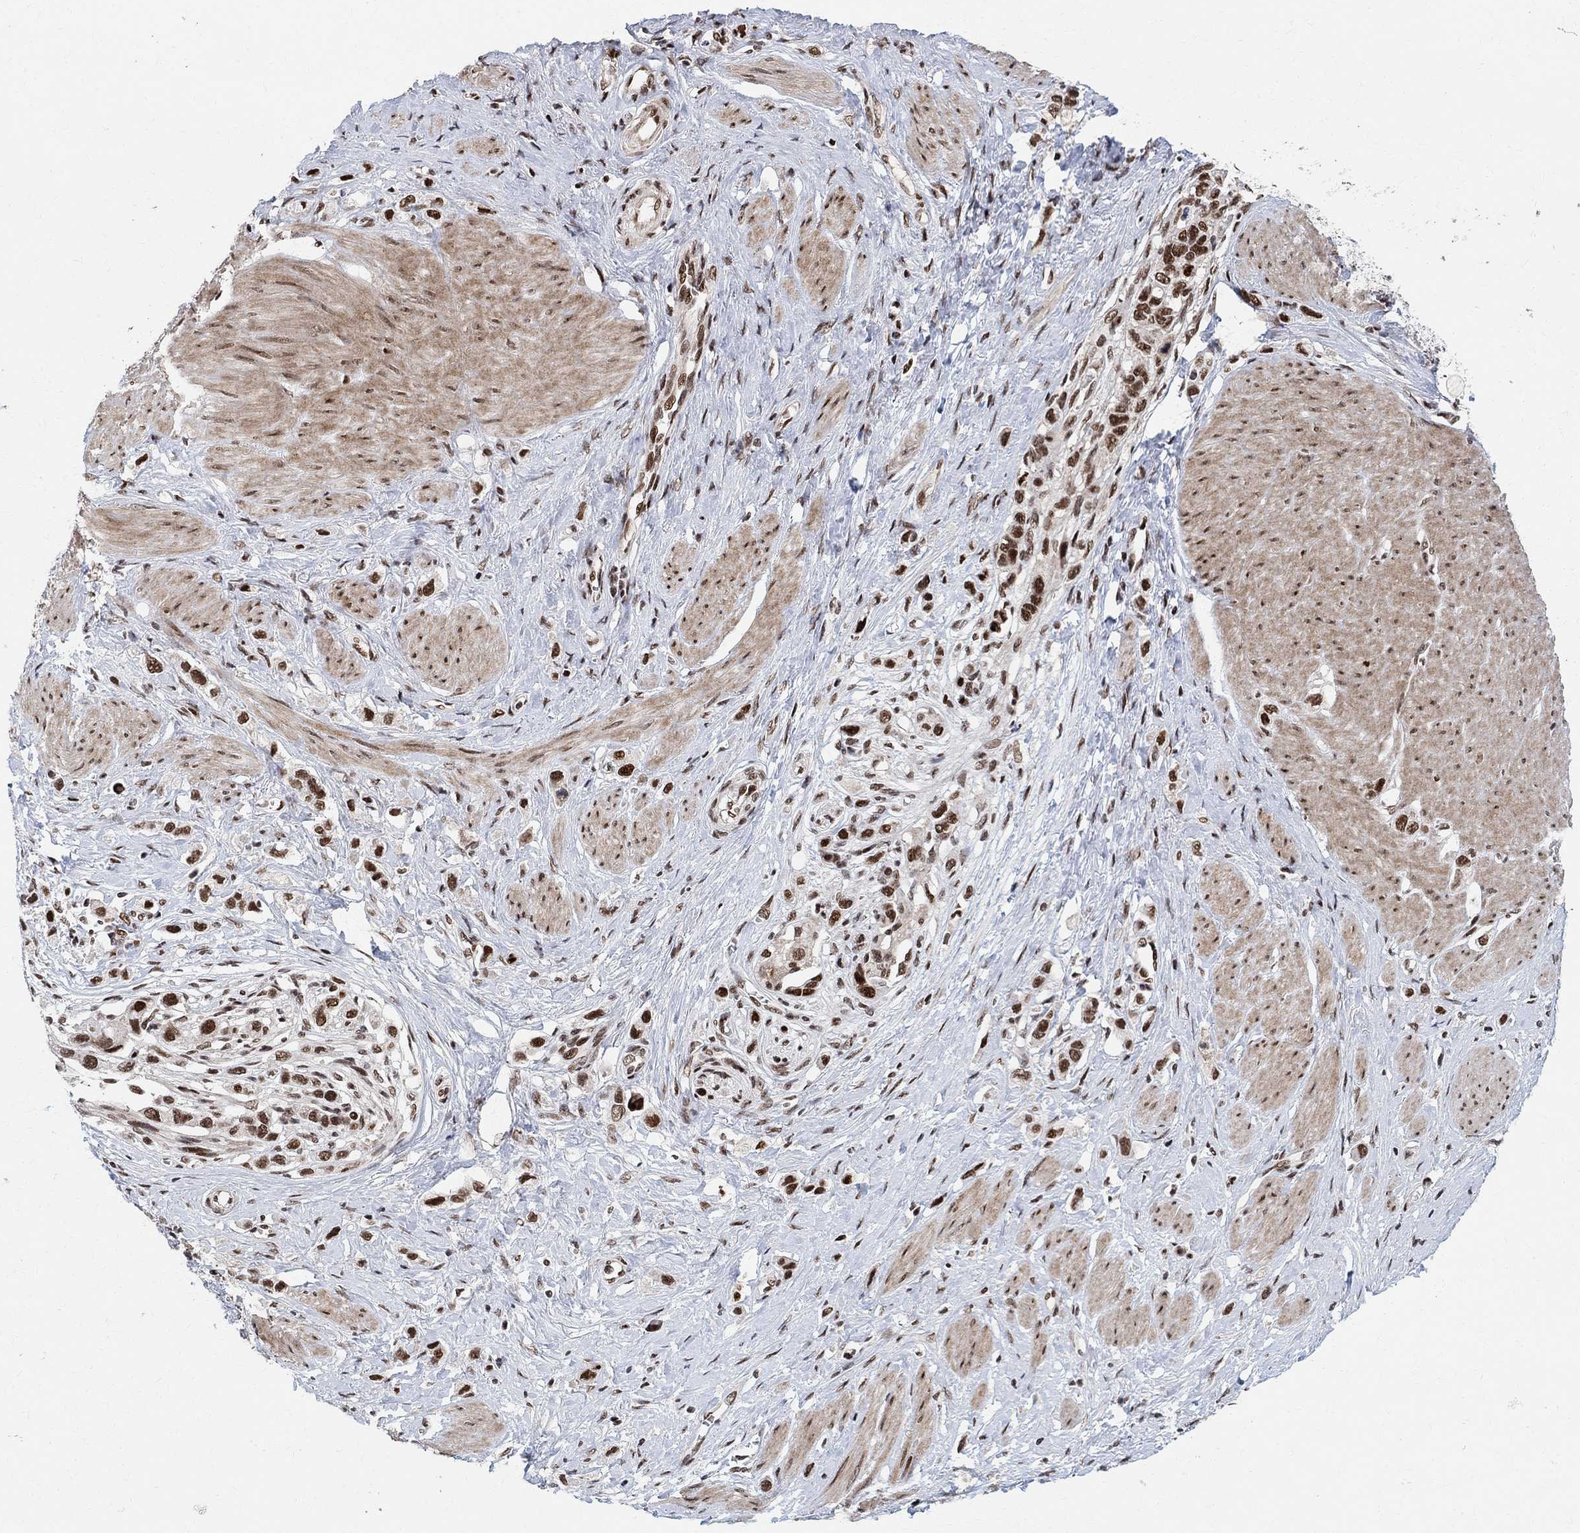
{"staining": {"intensity": "strong", "quantity": ">75%", "location": "nuclear"}, "tissue": "stomach cancer", "cell_type": "Tumor cells", "image_type": "cancer", "snomed": [{"axis": "morphology", "description": "Normal tissue, NOS"}, {"axis": "morphology", "description": "Adenocarcinoma, NOS"}, {"axis": "morphology", "description": "Adenocarcinoma, High grade"}, {"axis": "topography", "description": "Stomach, upper"}, {"axis": "topography", "description": "Stomach"}], "caption": "This is a histology image of immunohistochemistry staining of stomach adenocarcinoma (high-grade), which shows strong positivity in the nuclear of tumor cells.", "gene": "E4F1", "patient": {"sex": "female", "age": 65}}